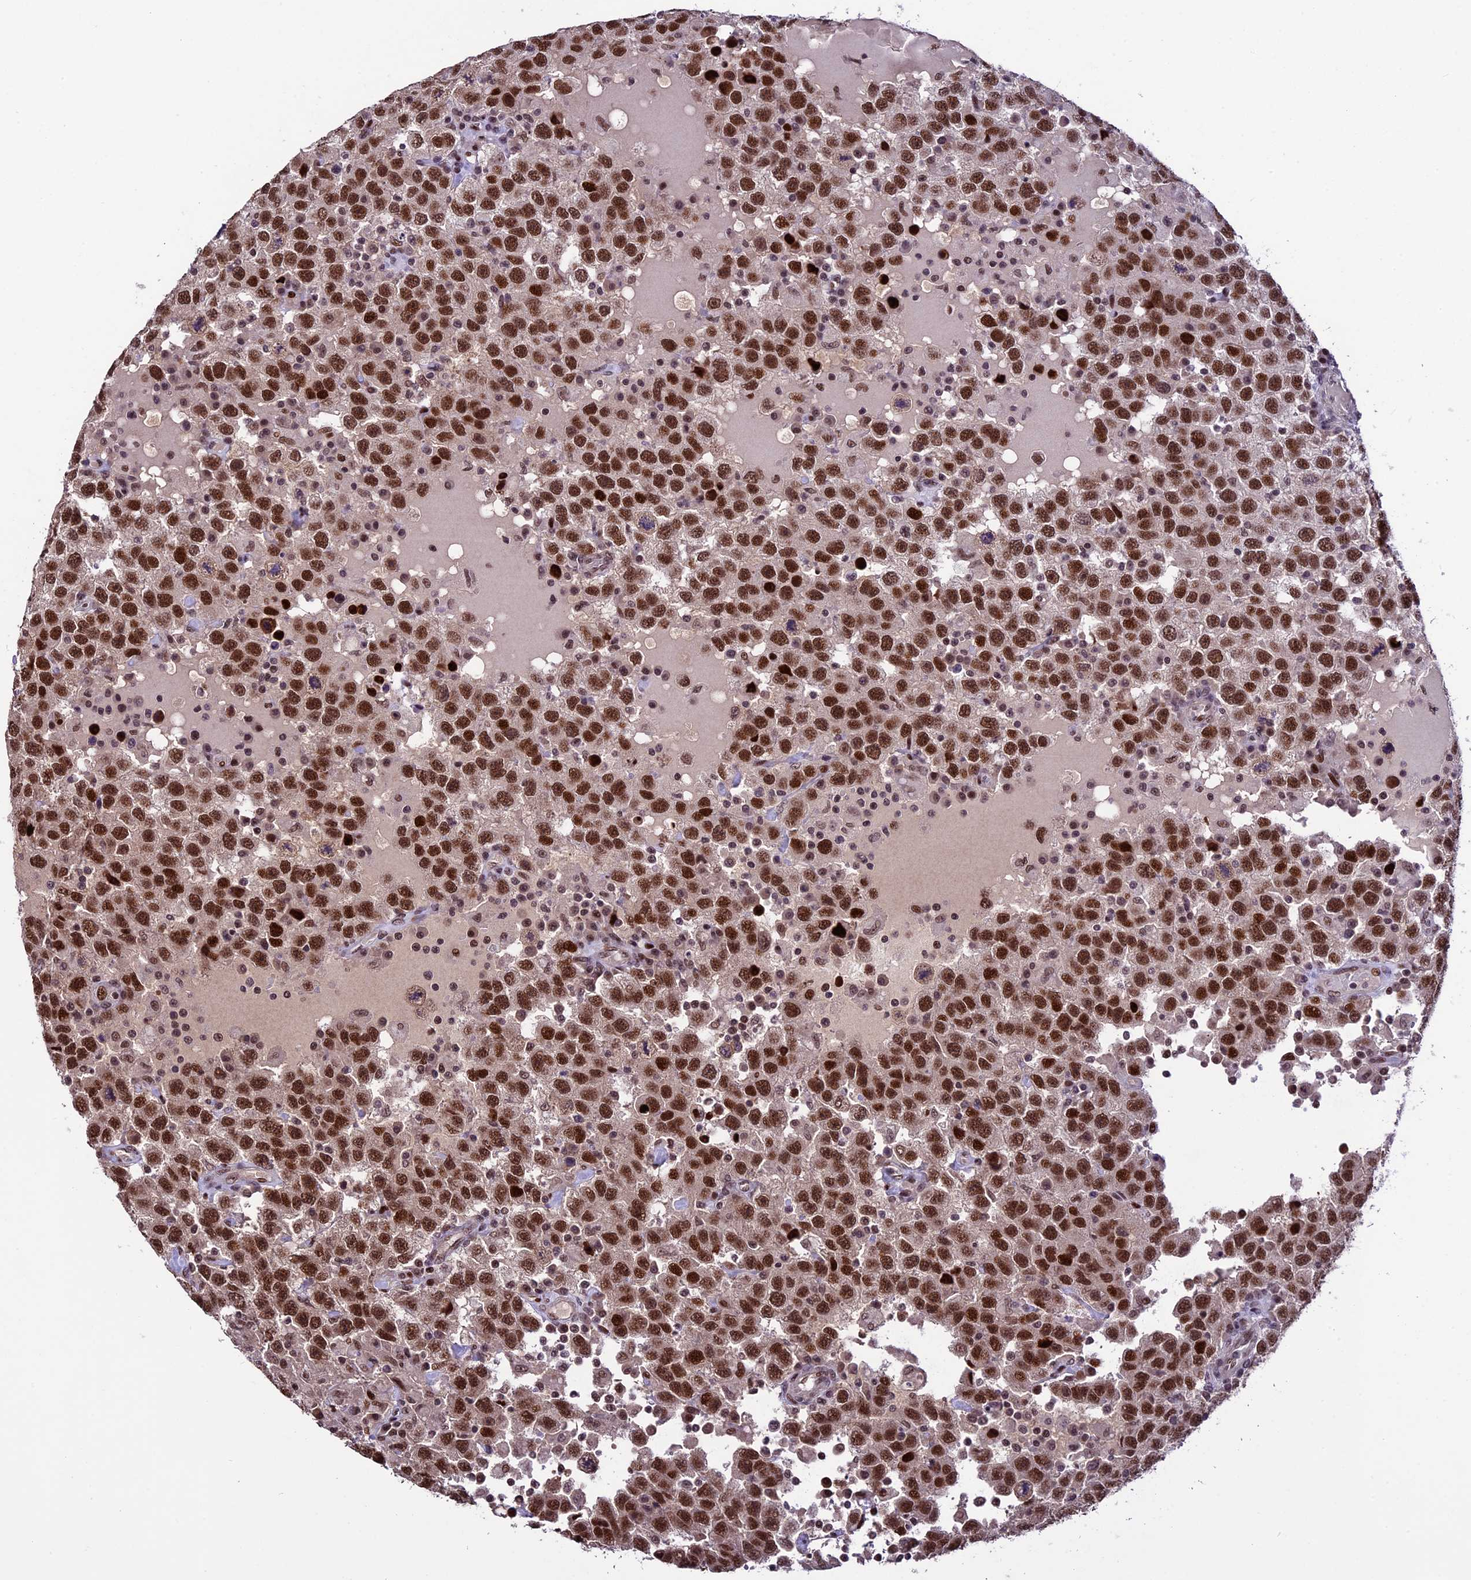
{"staining": {"intensity": "strong", "quantity": ">75%", "location": "nuclear"}, "tissue": "testis cancer", "cell_type": "Tumor cells", "image_type": "cancer", "snomed": [{"axis": "morphology", "description": "Seminoma, NOS"}, {"axis": "topography", "description": "Testis"}], "caption": "Protein expression analysis of testis cancer (seminoma) reveals strong nuclear staining in about >75% of tumor cells.", "gene": "TCP11L2", "patient": {"sex": "male", "age": 41}}